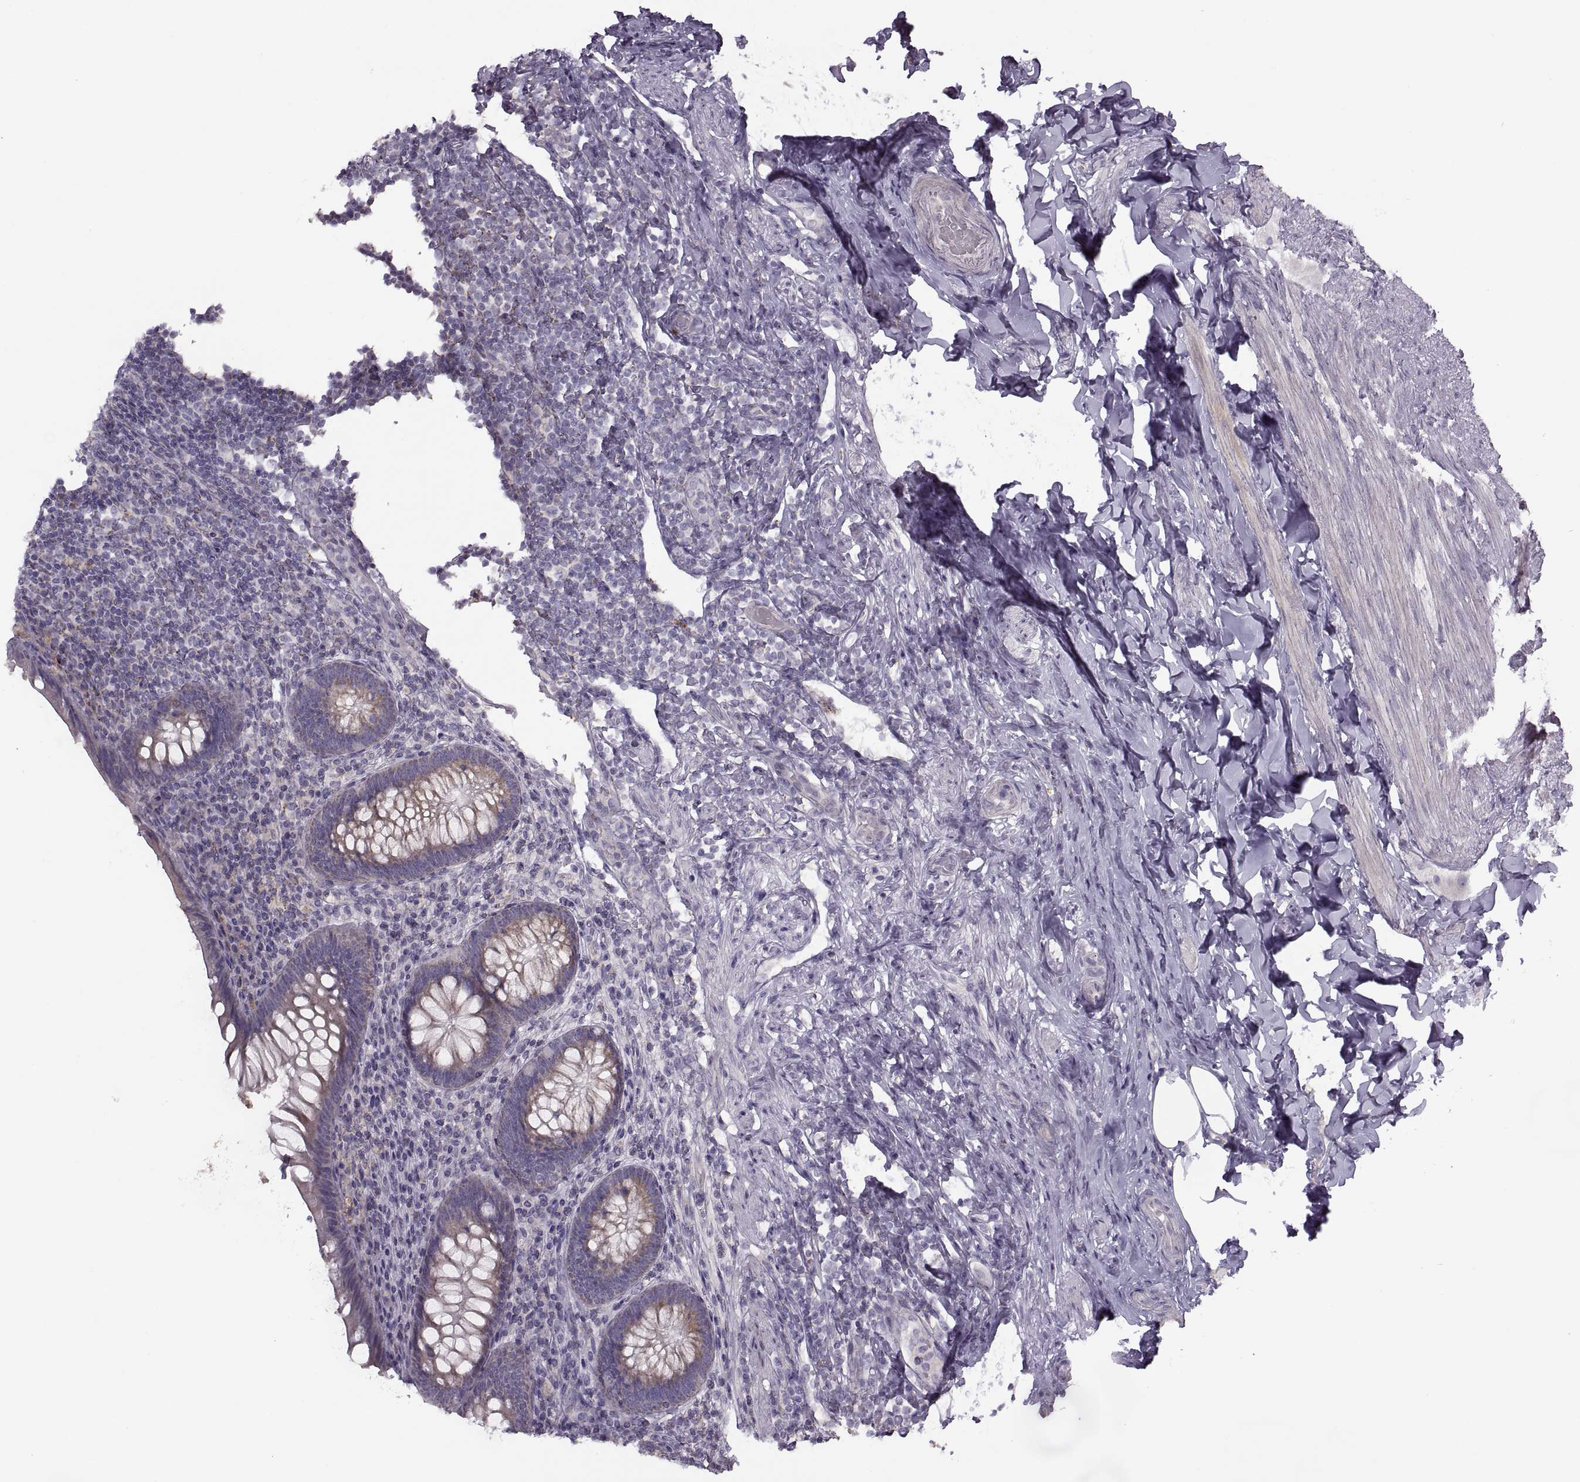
{"staining": {"intensity": "moderate", "quantity": ">75%", "location": "cytoplasmic/membranous"}, "tissue": "appendix", "cell_type": "Glandular cells", "image_type": "normal", "snomed": [{"axis": "morphology", "description": "Normal tissue, NOS"}, {"axis": "topography", "description": "Appendix"}], "caption": "Moderate cytoplasmic/membranous staining for a protein is identified in about >75% of glandular cells of normal appendix using immunohistochemistry.", "gene": "PIERCE1", "patient": {"sex": "male", "age": 47}}